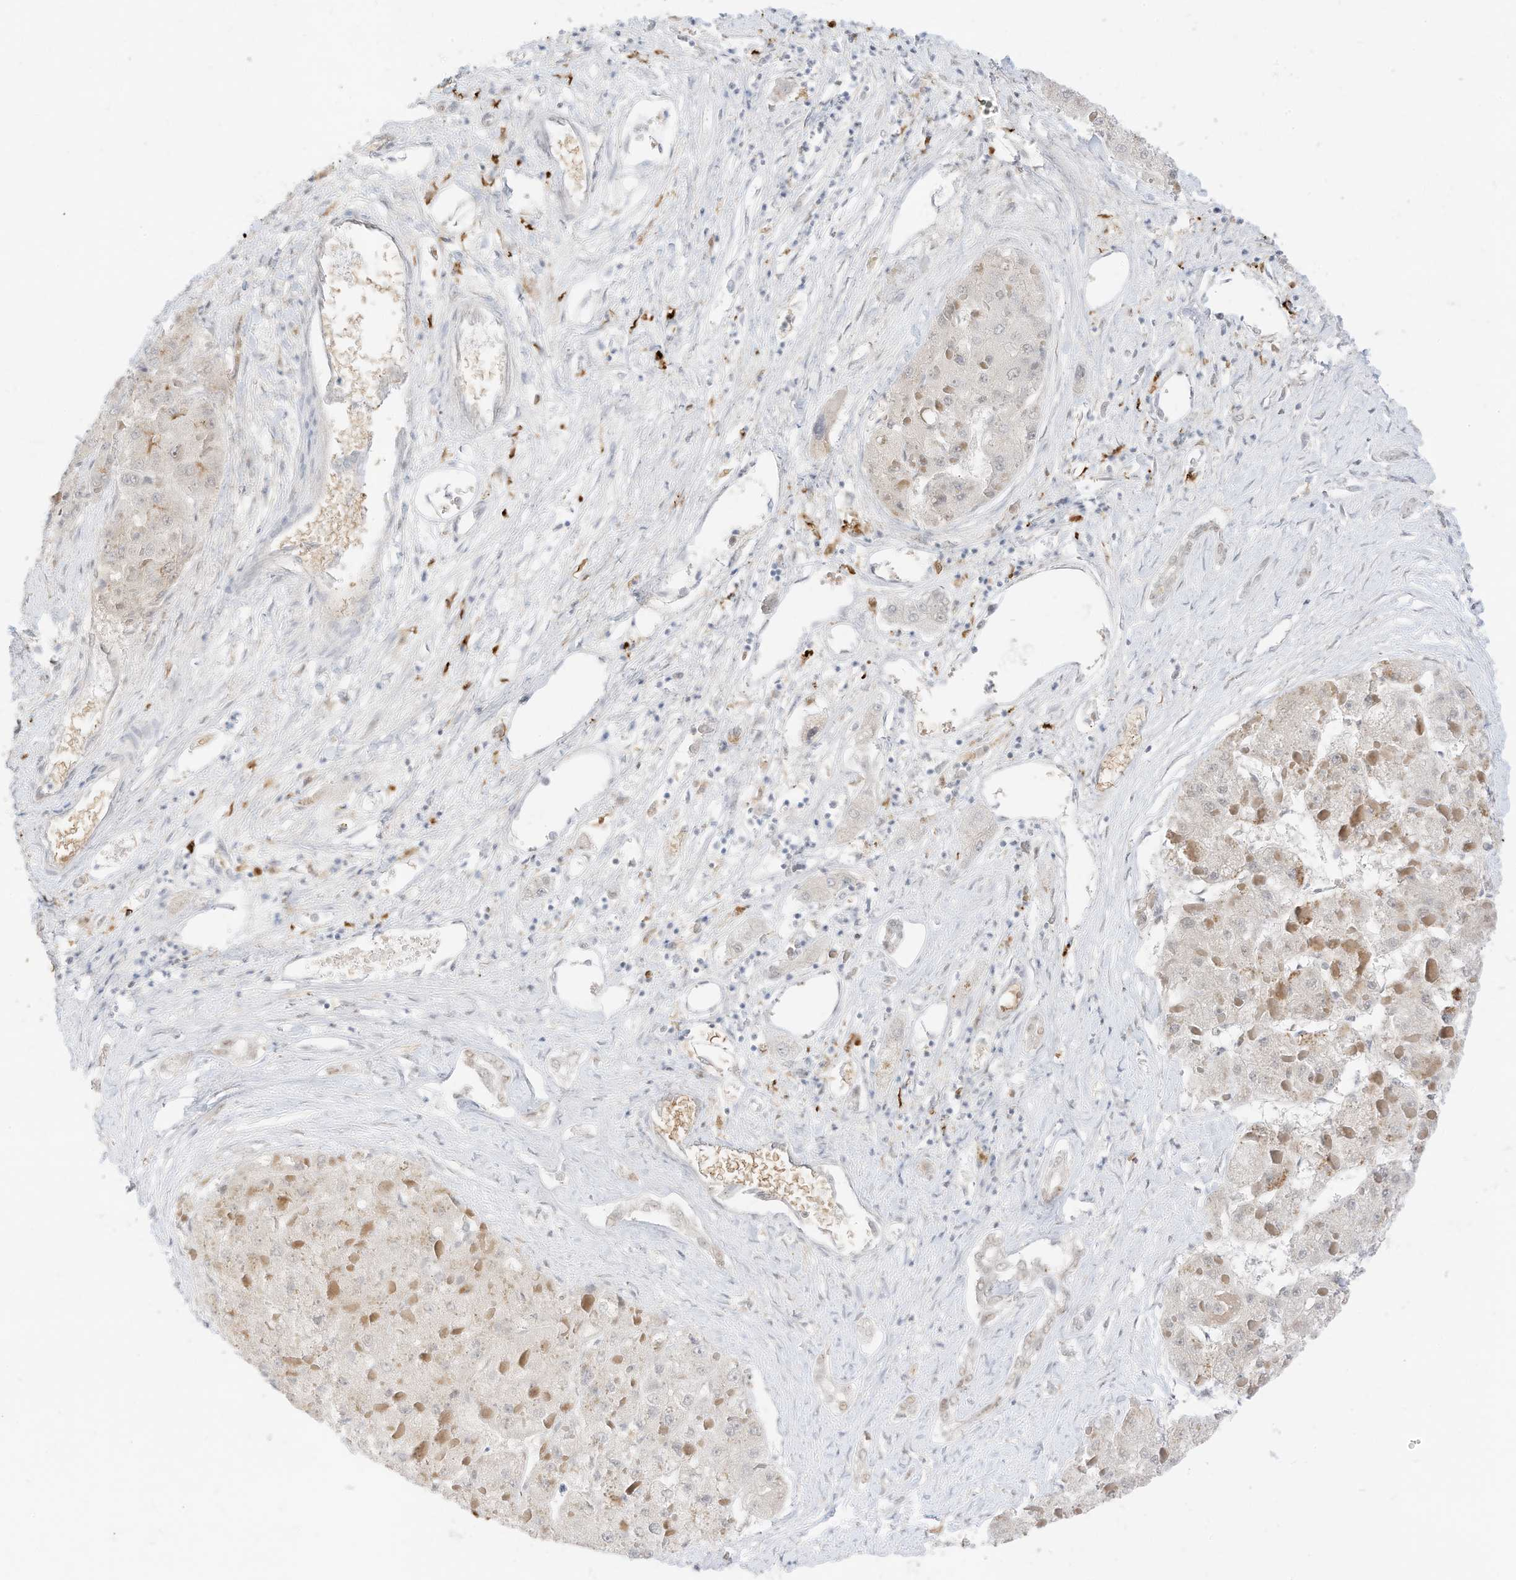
{"staining": {"intensity": "weak", "quantity": "<25%", "location": "cytoplasmic/membranous"}, "tissue": "liver cancer", "cell_type": "Tumor cells", "image_type": "cancer", "snomed": [{"axis": "morphology", "description": "Carcinoma, Hepatocellular, NOS"}, {"axis": "topography", "description": "Liver"}], "caption": "The immunohistochemistry micrograph has no significant expression in tumor cells of hepatocellular carcinoma (liver) tissue.", "gene": "MTUS2", "patient": {"sex": "female", "age": 73}}